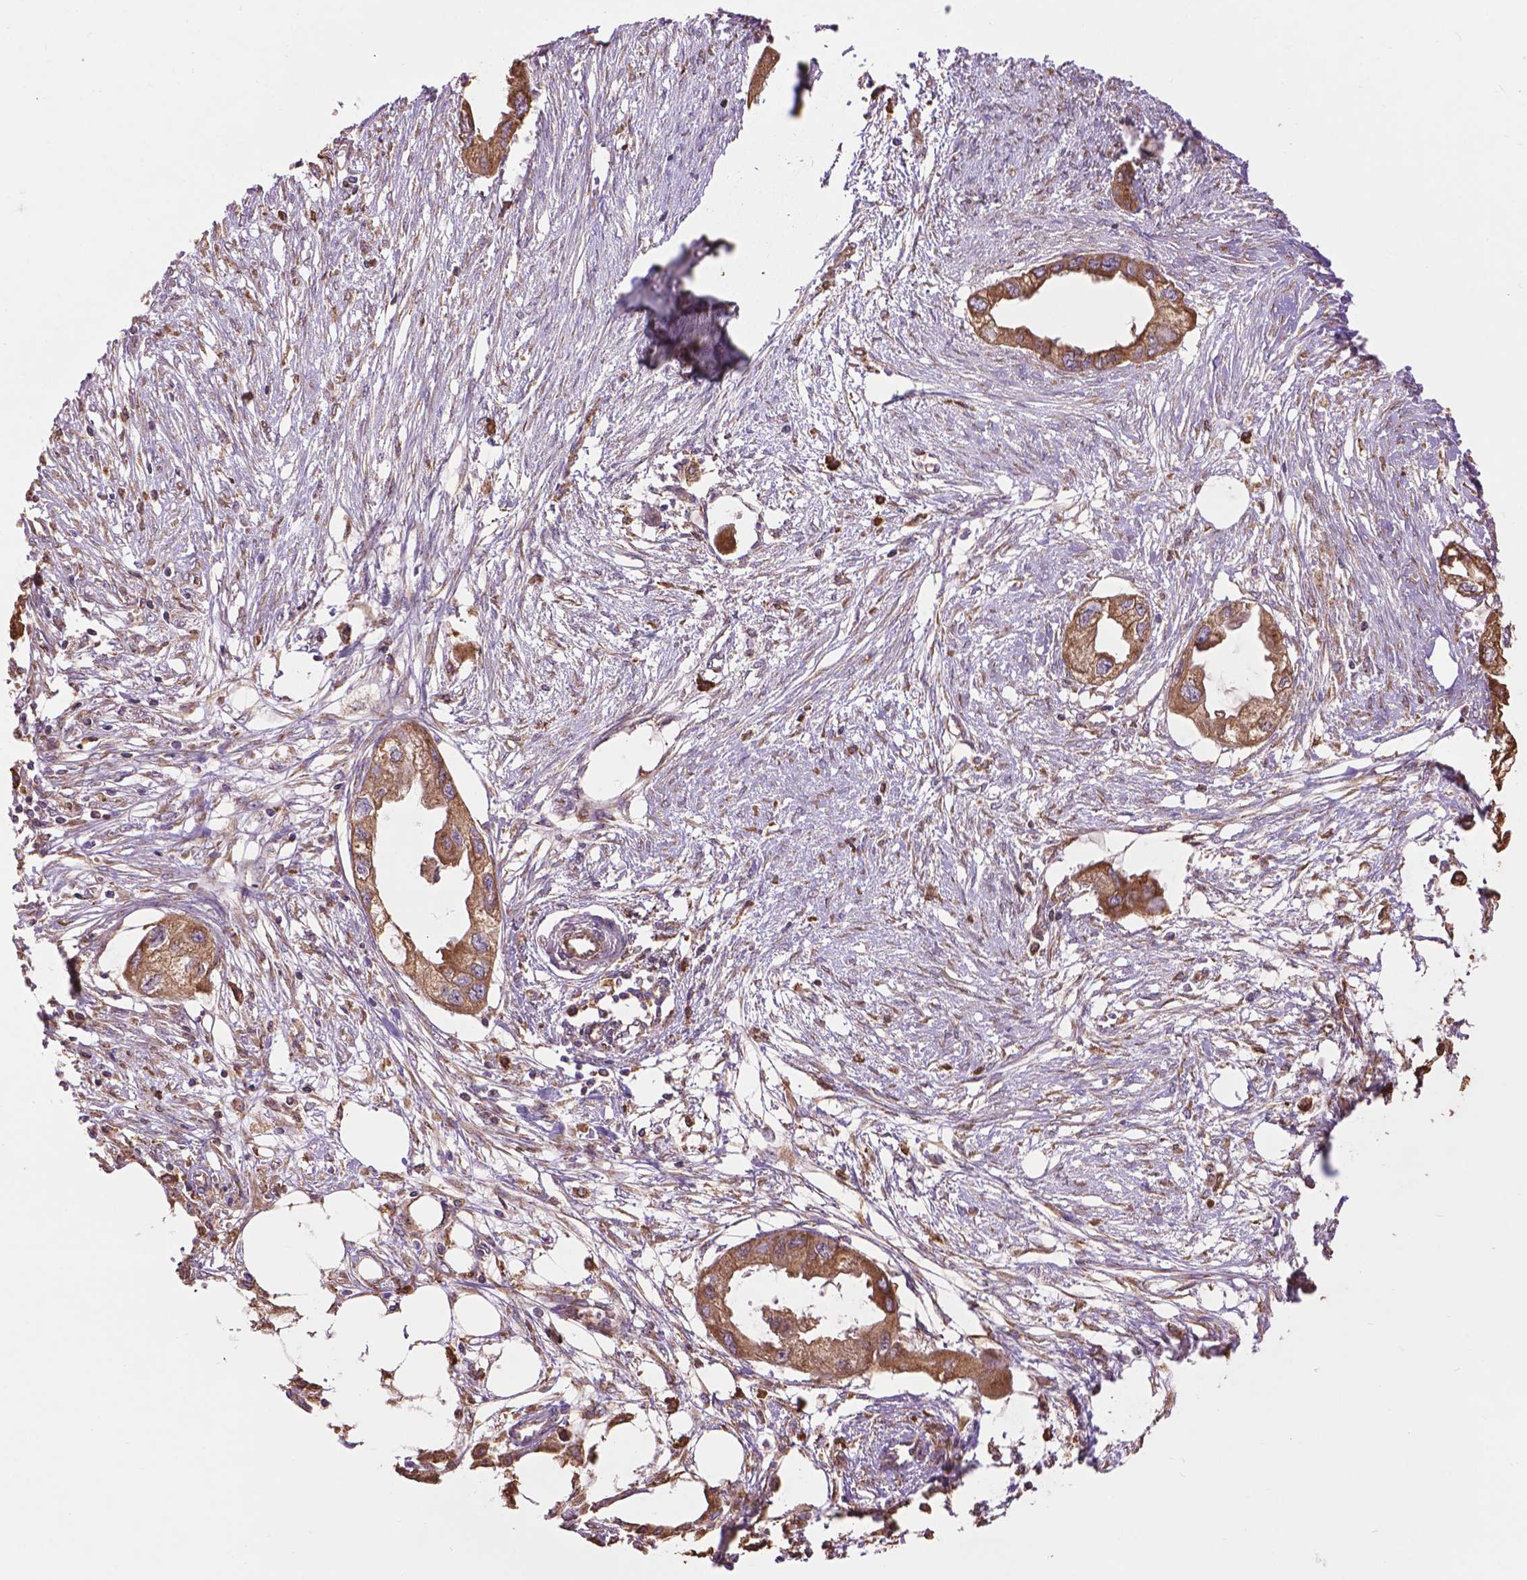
{"staining": {"intensity": "moderate", "quantity": ">75%", "location": "cytoplasmic/membranous"}, "tissue": "endometrial cancer", "cell_type": "Tumor cells", "image_type": "cancer", "snomed": [{"axis": "morphology", "description": "Adenocarcinoma, NOS"}, {"axis": "morphology", "description": "Adenocarcinoma, metastatic, NOS"}, {"axis": "topography", "description": "Adipose tissue"}, {"axis": "topography", "description": "Endometrium"}], "caption": "Endometrial cancer stained with DAB immunohistochemistry reveals medium levels of moderate cytoplasmic/membranous expression in approximately >75% of tumor cells.", "gene": "PPP2R5E", "patient": {"sex": "female", "age": 67}}